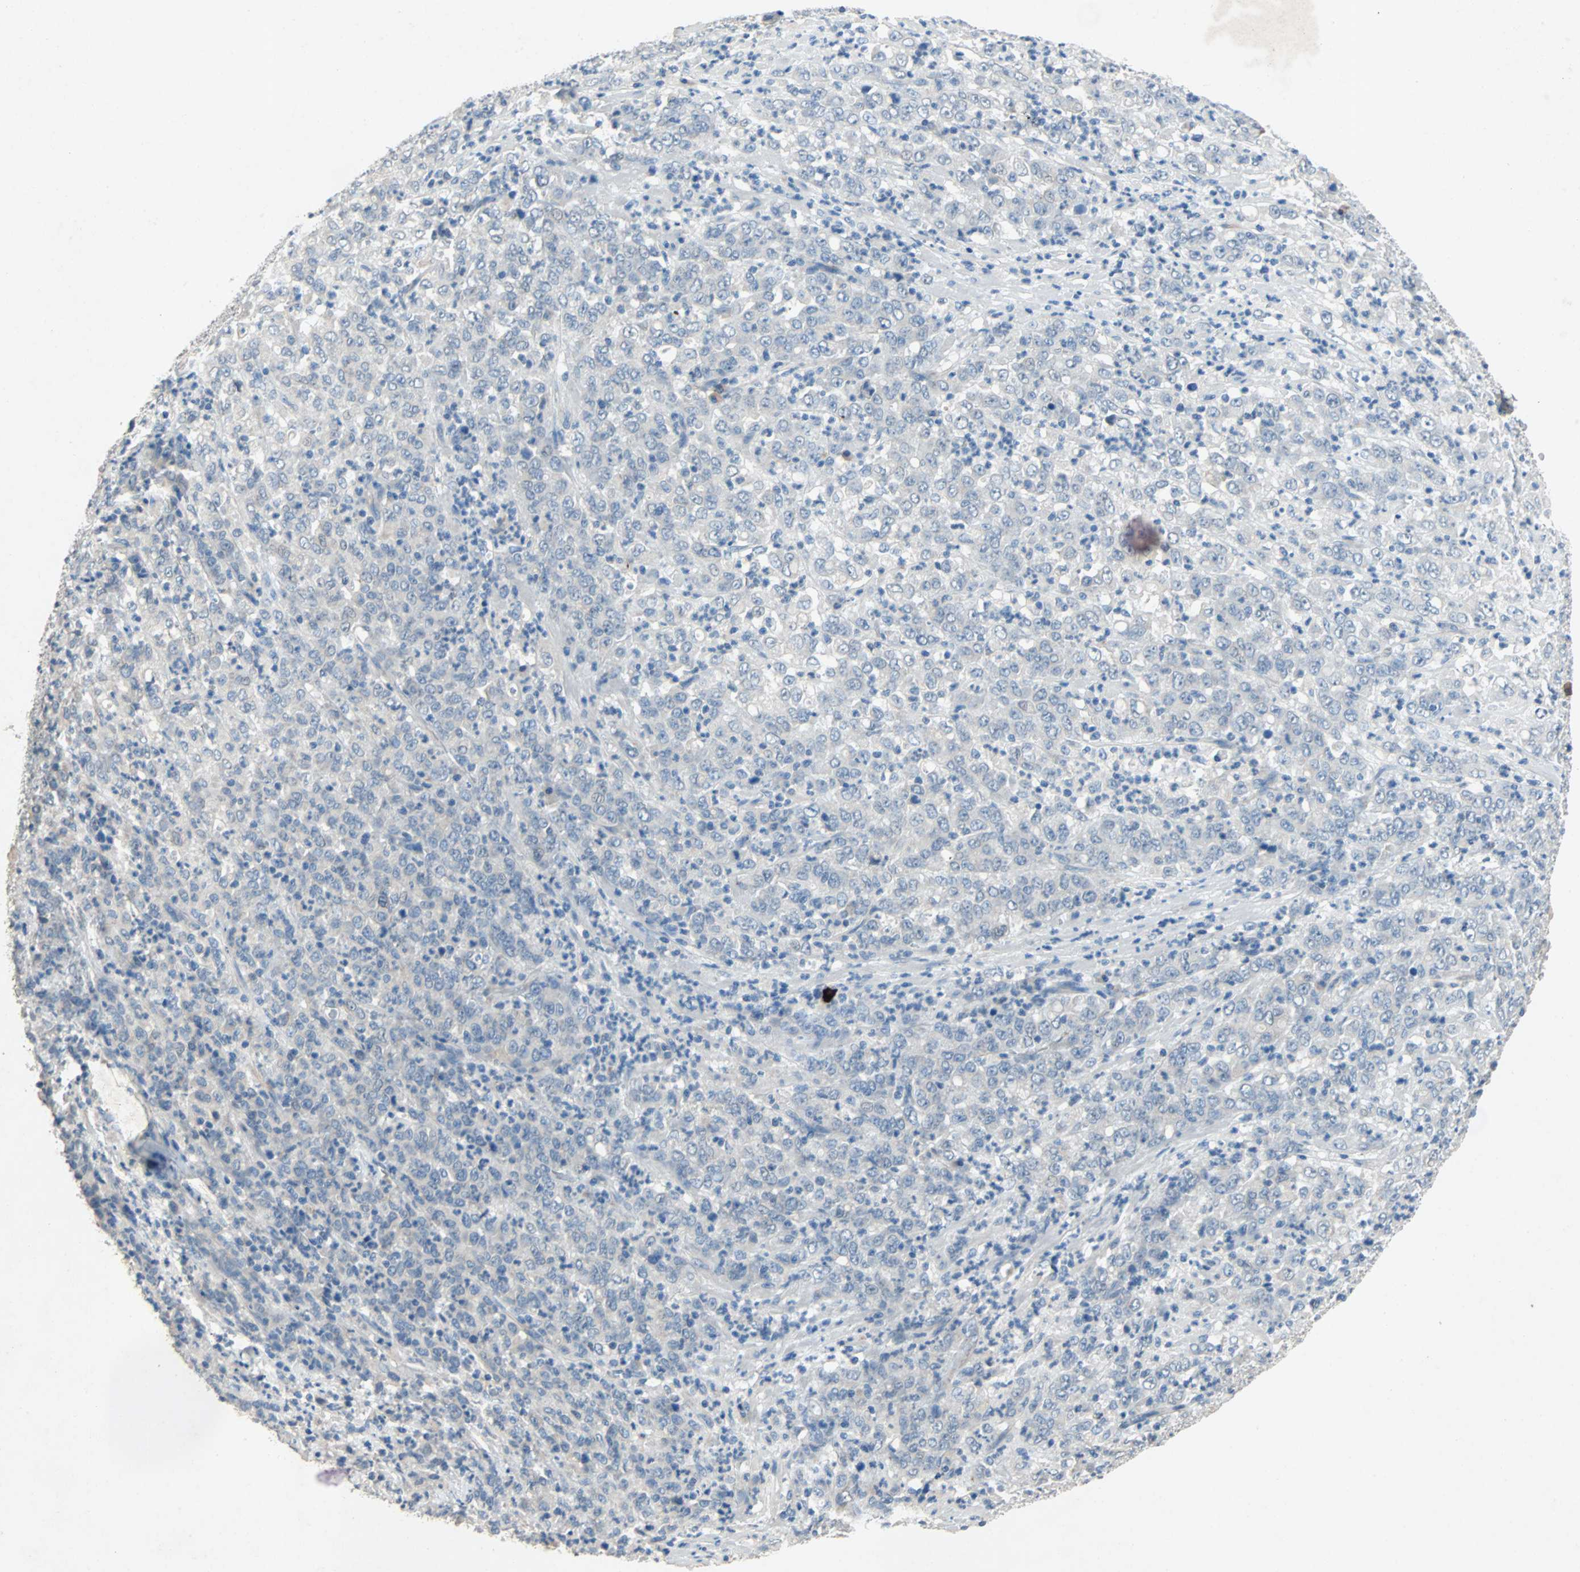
{"staining": {"intensity": "negative", "quantity": "none", "location": "none"}, "tissue": "stomach cancer", "cell_type": "Tumor cells", "image_type": "cancer", "snomed": [{"axis": "morphology", "description": "Adenocarcinoma, NOS"}, {"axis": "topography", "description": "Stomach, lower"}], "caption": "Immunohistochemistry micrograph of neoplastic tissue: human stomach cancer stained with DAB (3,3'-diaminobenzidine) shows no significant protein expression in tumor cells.", "gene": "PCDHB2", "patient": {"sex": "female", "age": 71}}